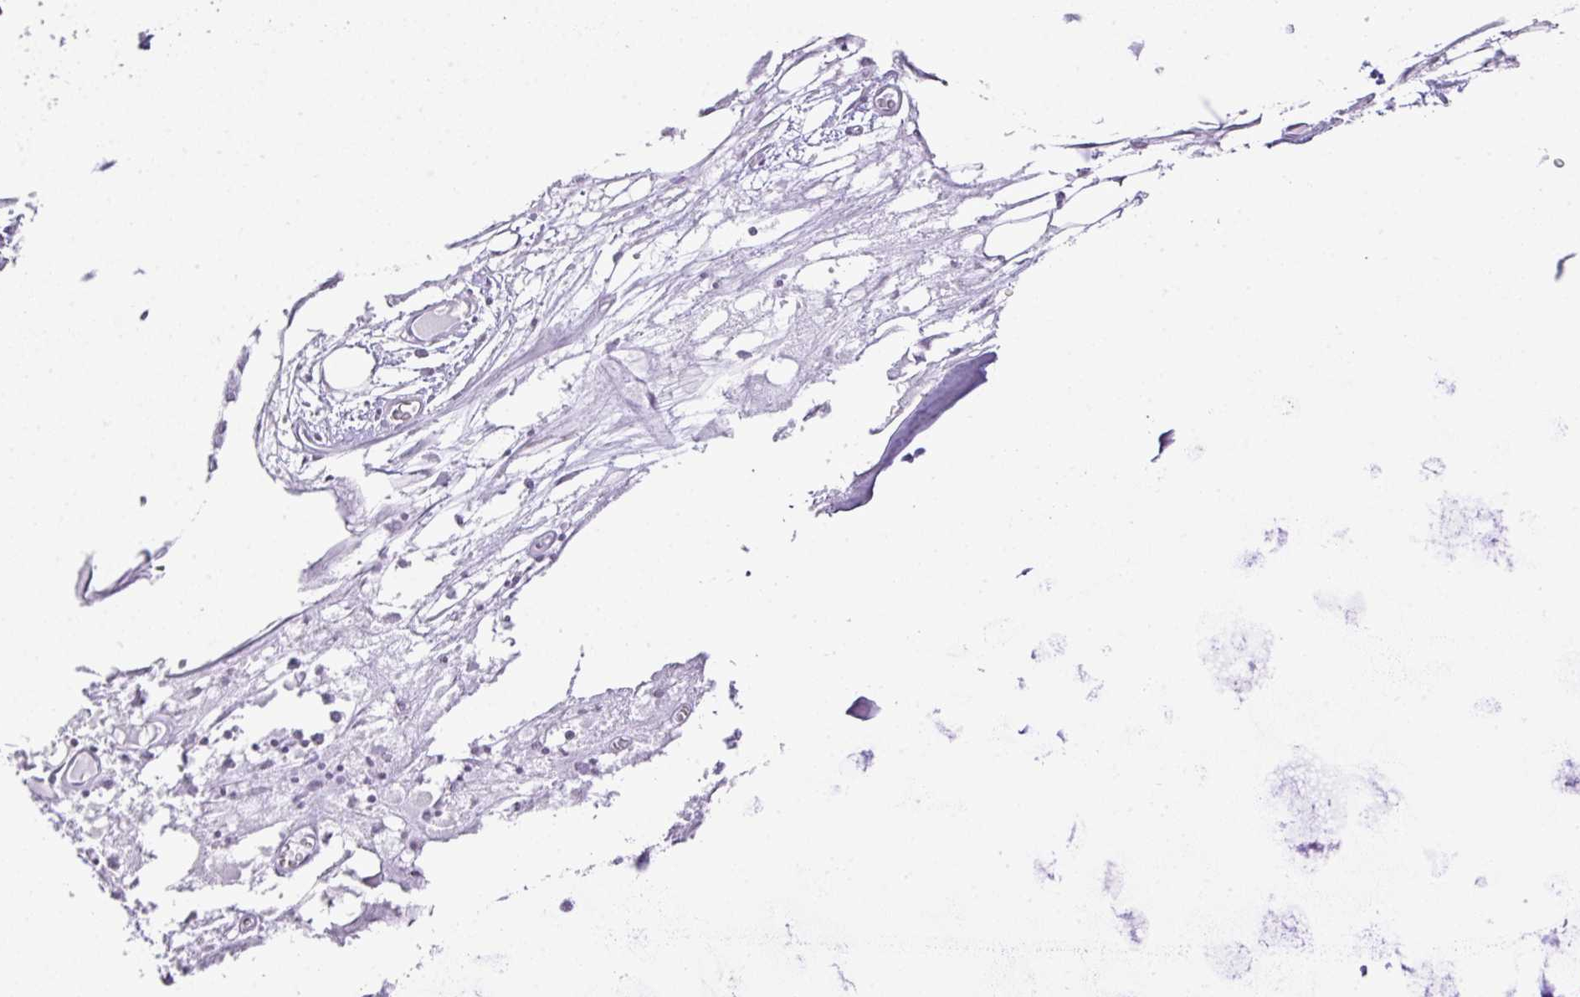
{"staining": {"intensity": "negative", "quantity": "none", "location": "none"}, "tissue": "adipose tissue", "cell_type": "Adipocytes", "image_type": "normal", "snomed": [{"axis": "morphology", "description": "Normal tissue, NOS"}, {"axis": "topography", "description": "Cartilage tissue"}], "caption": "IHC photomicrograph of benign adipose tissue: adipose tissue stained with DAB (3,3'-diaminobenzidine) demonstrates no significant protein expression in adipocytes. Brightfield microscopy of immunohistochemistry (IHC) stained with DAB (3,3'-diaminobenzidine) (brown) and hematoxylin (blue), captured at high magnification.", "gene": "DIP2A", "patient": {"sex": "male", "age": 57}}